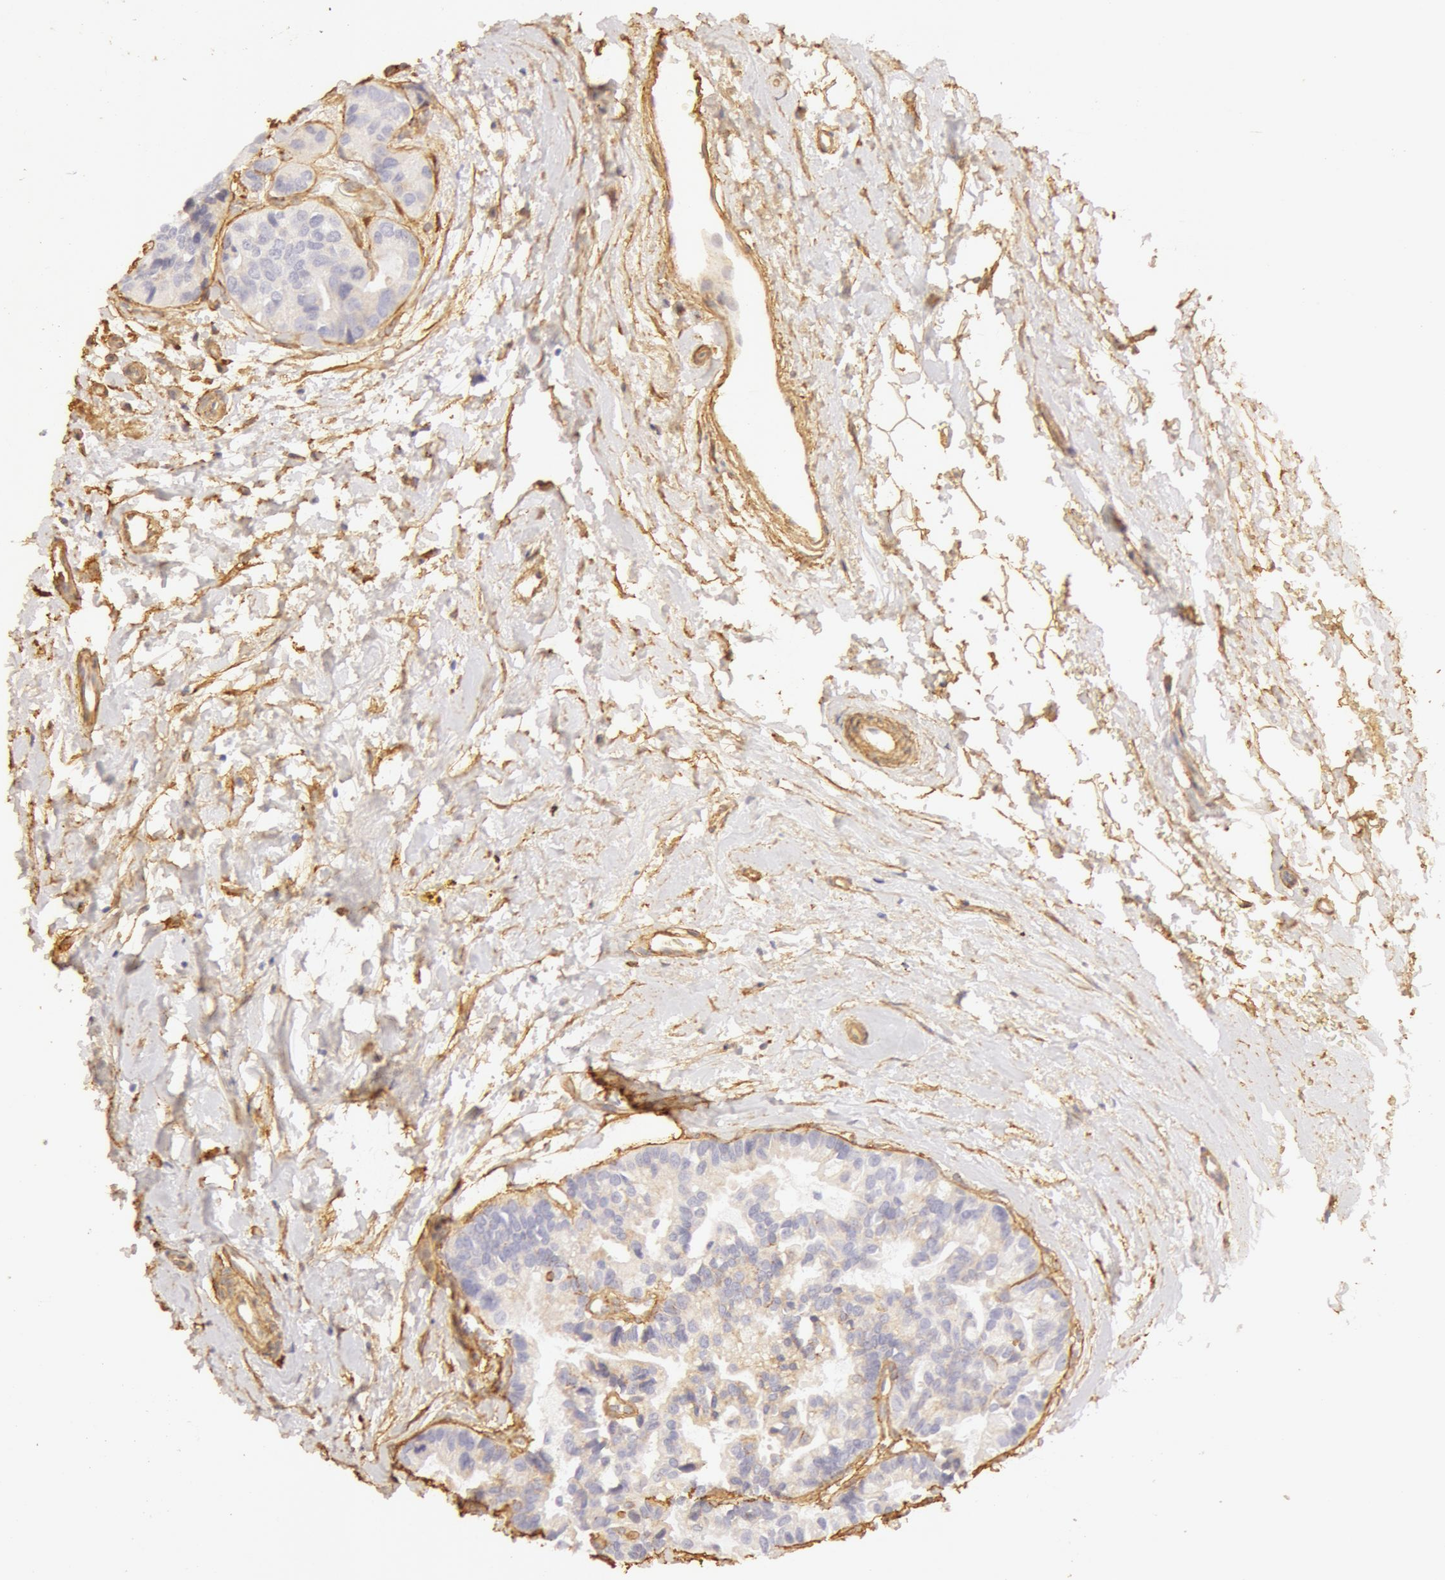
{"staining": {"intensity": "weak", "quantity": "<25%", "location": "cytoplasmic/membranous"}, "tissue": "breast cancer", "cell_type": "Tumor cells", "image_type": "cancer", "snomed": [{"axis": "morphology", "description": "Duct carcinoma"}, {"axis": "topography", "description": "Breast"}], "caption": "Immunohistochemistry (IHC) photomicrograph of neoplastic tissue: infiltrating ductal carcinoma (breast) stained with DAB (3,3'-diaminobenzidine) demonstrates no significant protein positivity in tumor cells.", "gene": "COL4A1", "patient": {"sex": "female", "age": 69}}